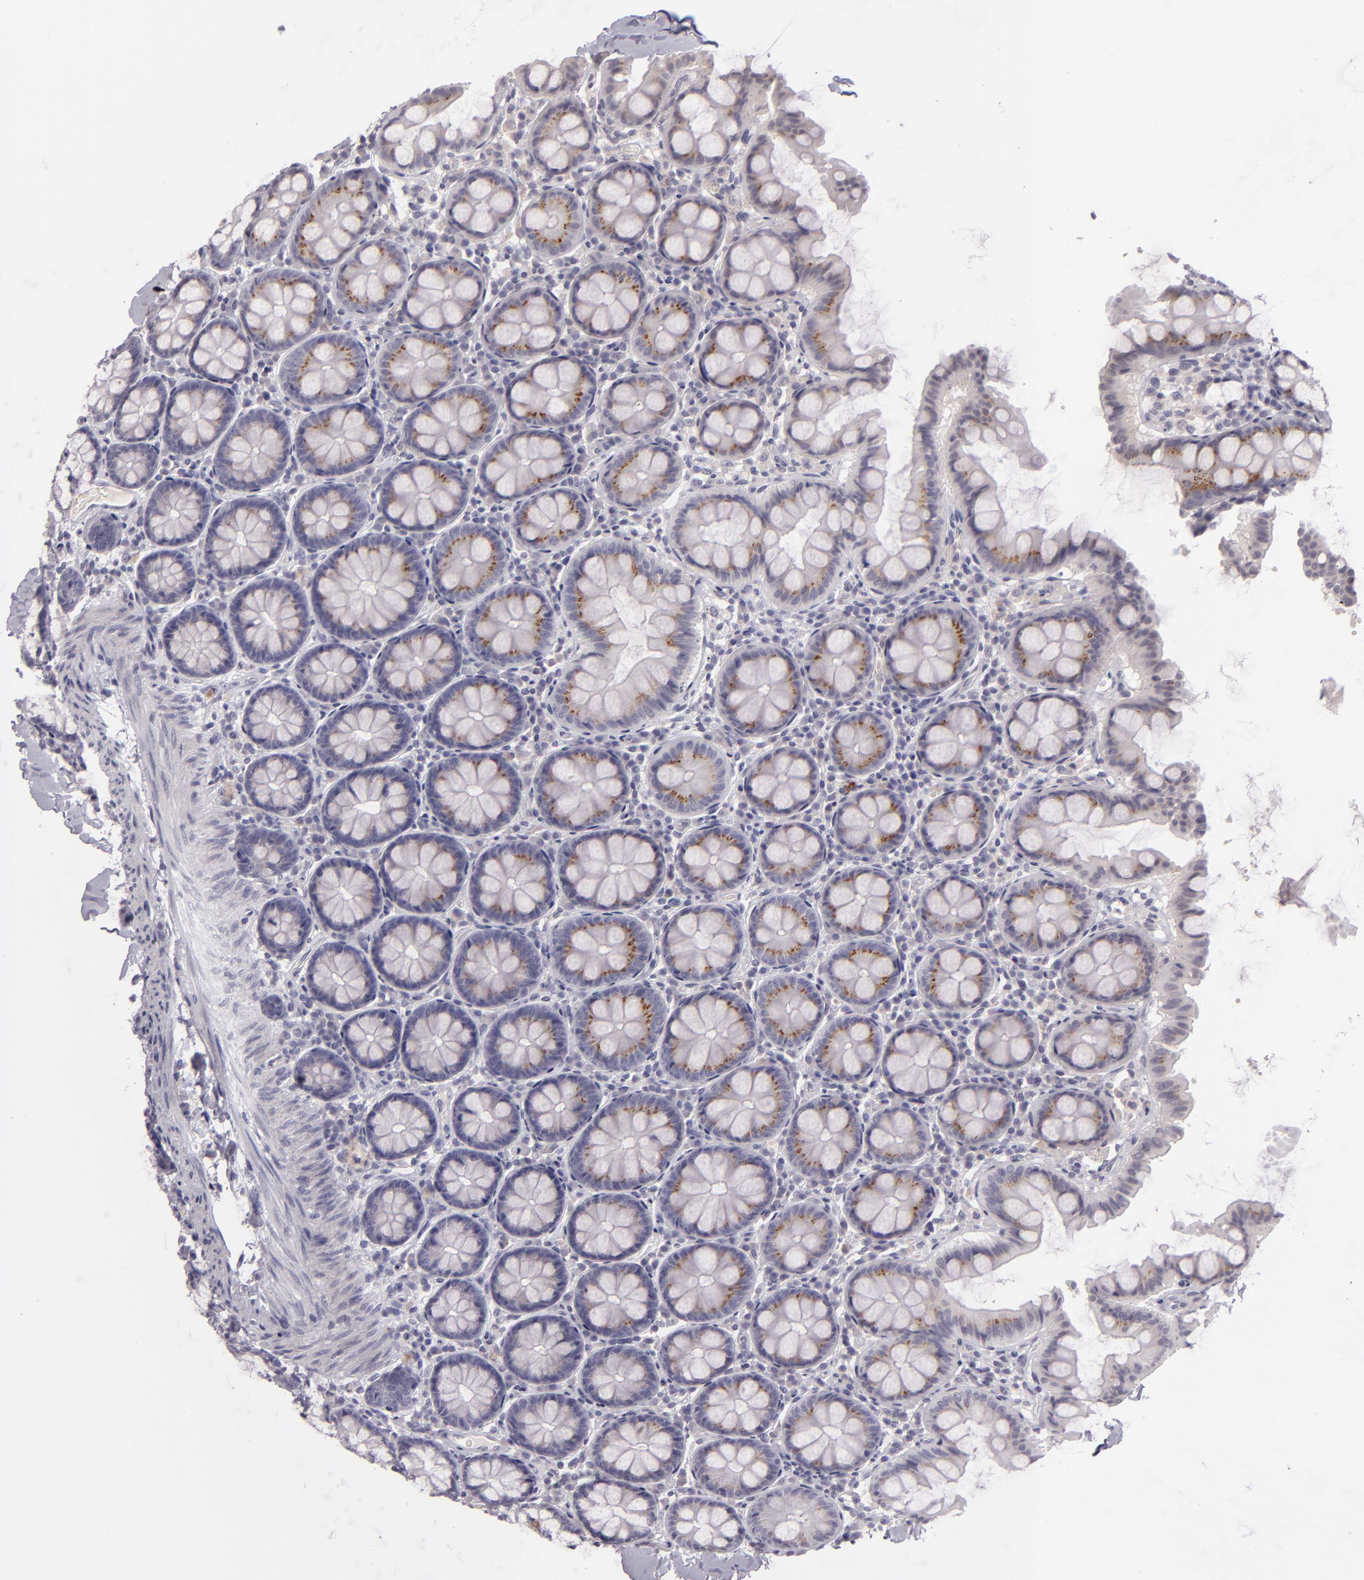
{"staining": {"intensity": "negative", "quantity": "none", "location": "none"}, "tissue": "colon", "cell_type": "Endothelial cells", "image_type": "normal", "snomed": [{"axis": "morphology", "description": "Normal tissue, NOS"}, {"axis": "topography", "description": "Colon"}], "caption": "Immunohistochemical staining of unremarkable colon shows no significant positivity in endothelial cells.", "gene": "EGFL6", "patient": {"sex": "female", "age": 61}}